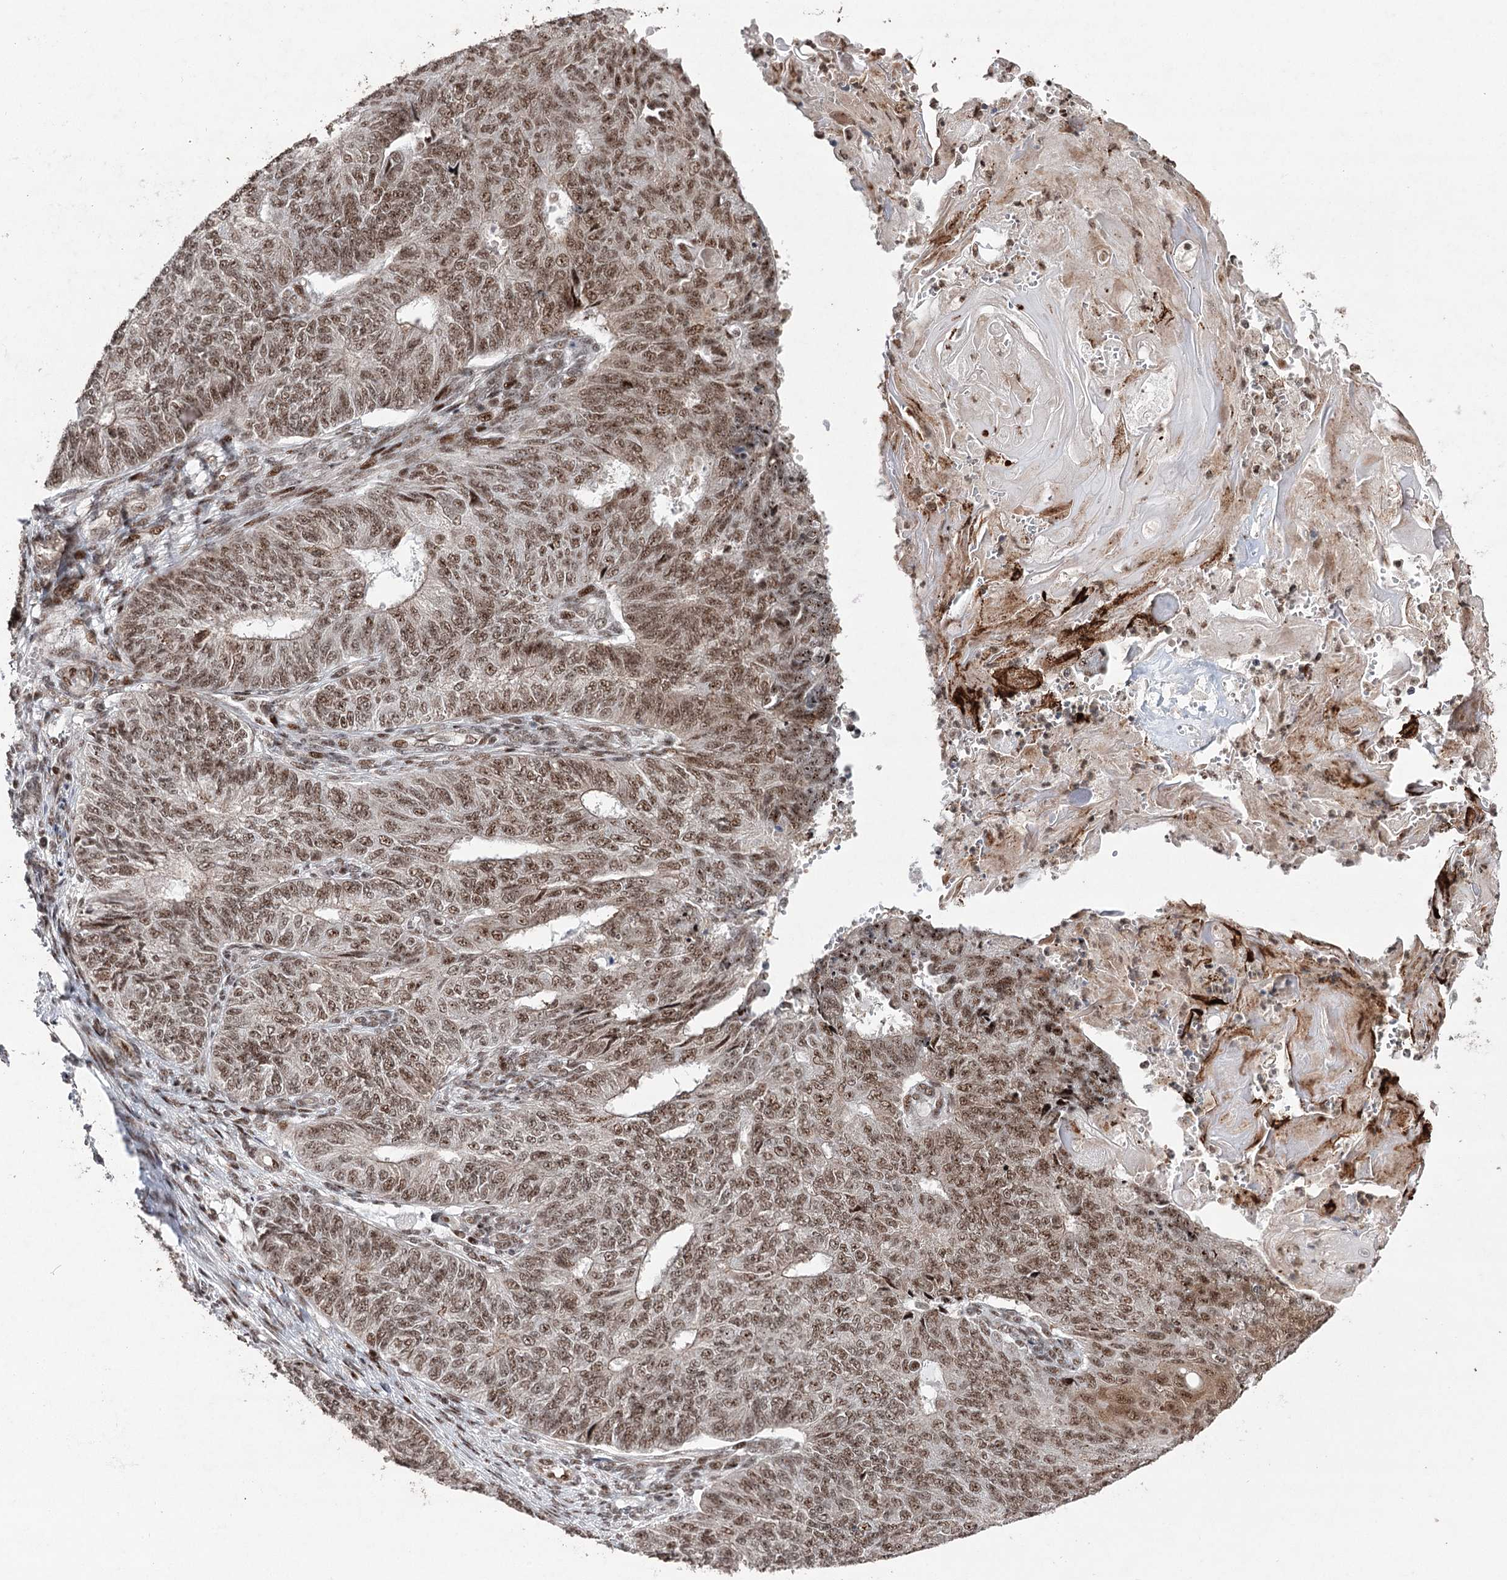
{"staining": {"intensity": "moderate", "quantity": ">75%", "location": "nuclear"}, "tissue": "endometrial cancer", "cell_type": "Tumor cells", "image_type": "cancer", "snomed": [{"axis": "morphology", "description": "Adenocarcinoma, NOS"}, {"axis": "topography", "description": "Endometrium"}], "caption": "High-power microscopy captured an IHC histopathology image of endometrial cancer, revealing moderate nuclear positivity in approximately >75% of tumor cells.", "gene": "PDCD4", "patient": {"sex": "female", "age": 32}}